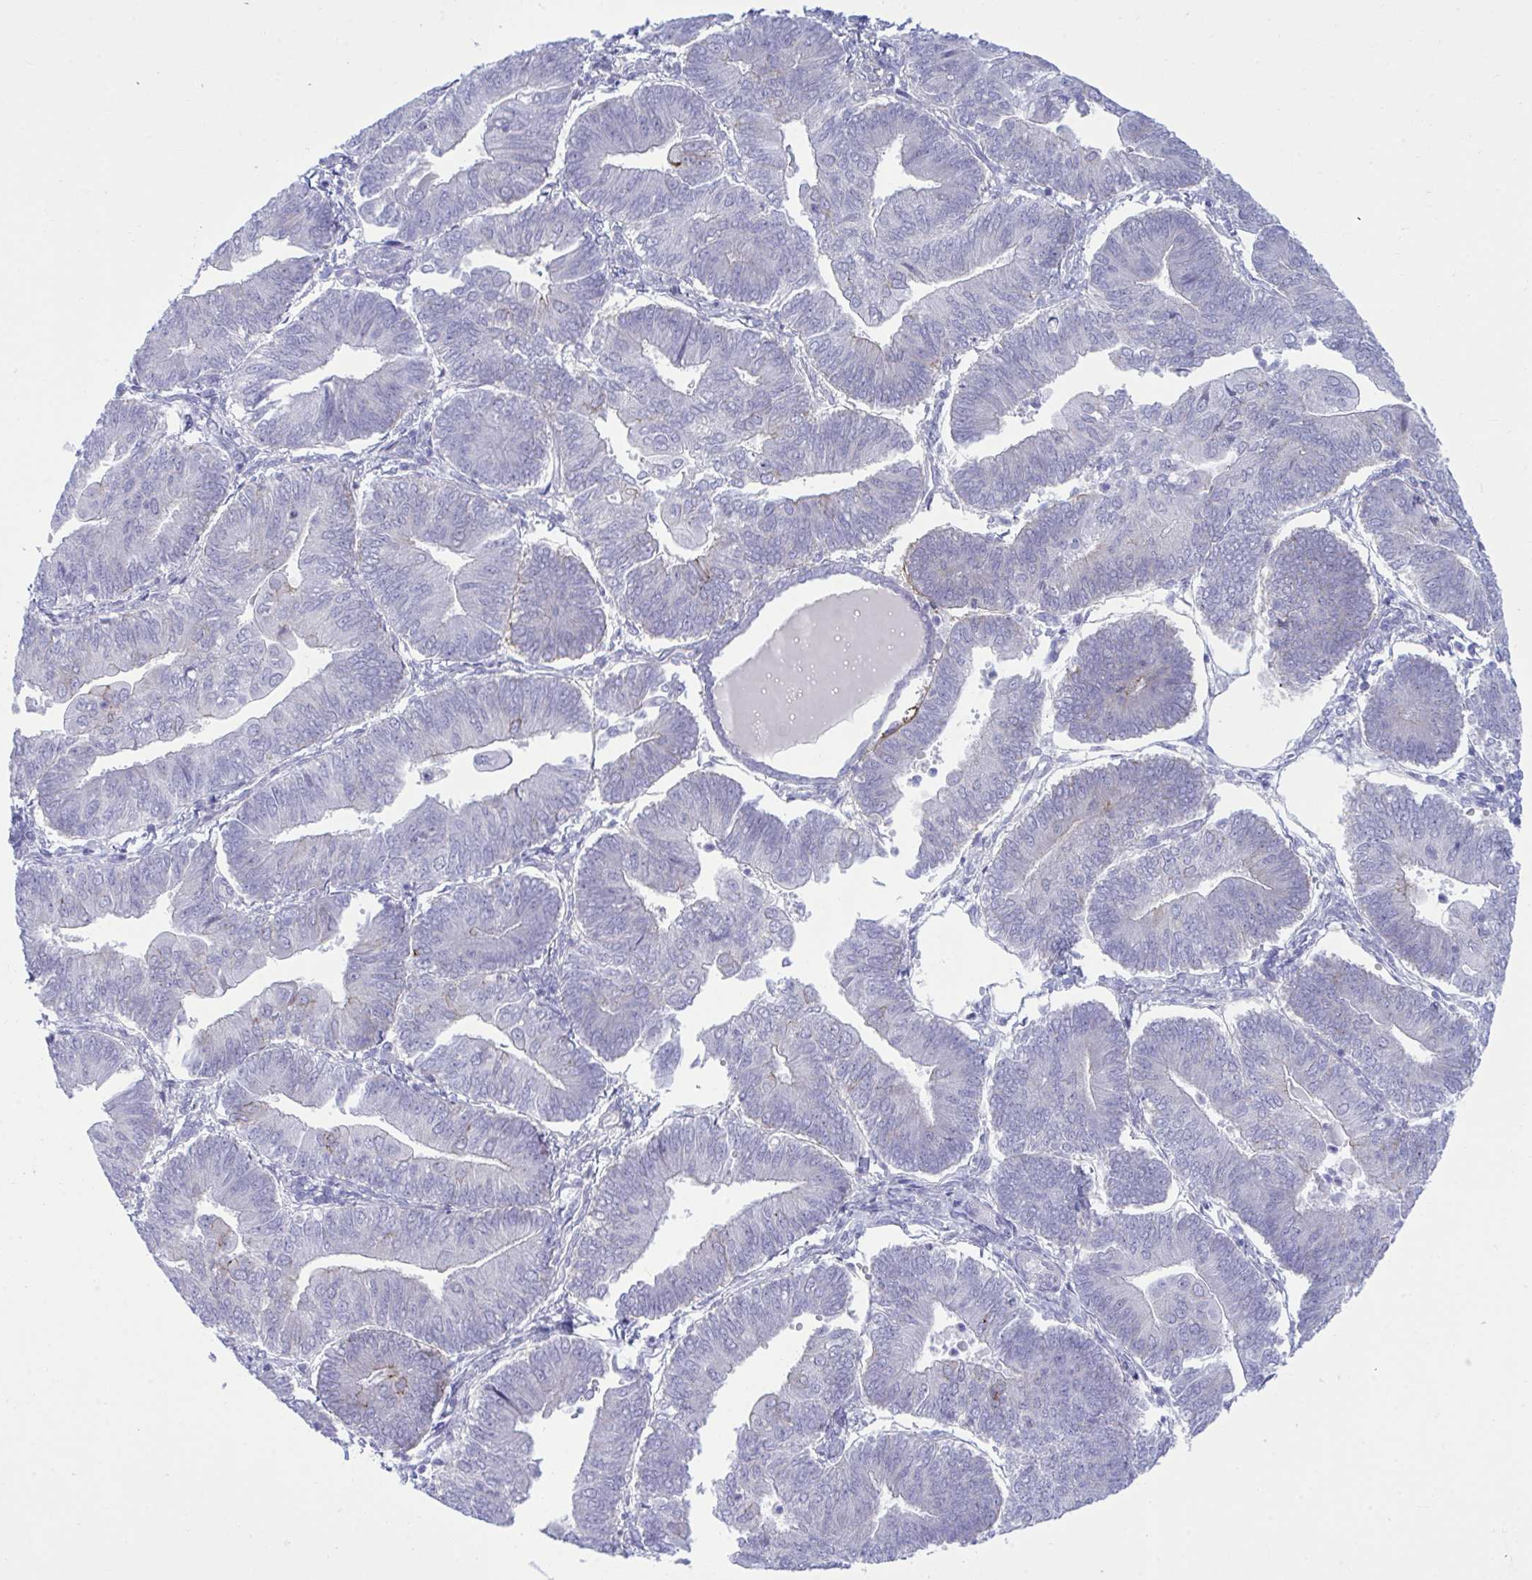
{"staining": {"intensity": "negative", "quantity": "none", "location": "none"}, "tissue": "endometrial cancer", "cell_type": "Tumor cells", "image_type": "cancer", "snomed": [{"axis": "morphology", "description": "Adenocarcinoma, NOS"}, {"axis": "topography", "description": "Endometrium"}], "caption": "There is no significant positivity in tumor cells of endometrial cancer (adenocarcinoma). (Stains: DAB (3,3'-diaminobenzidine) immunohistochemistry (IHC) with hematoxylin counter stain, Microscopy: brightfield microscopy at high magnification).", "gene": "MED9", "patient": {"sex": "female", "age": 65}}